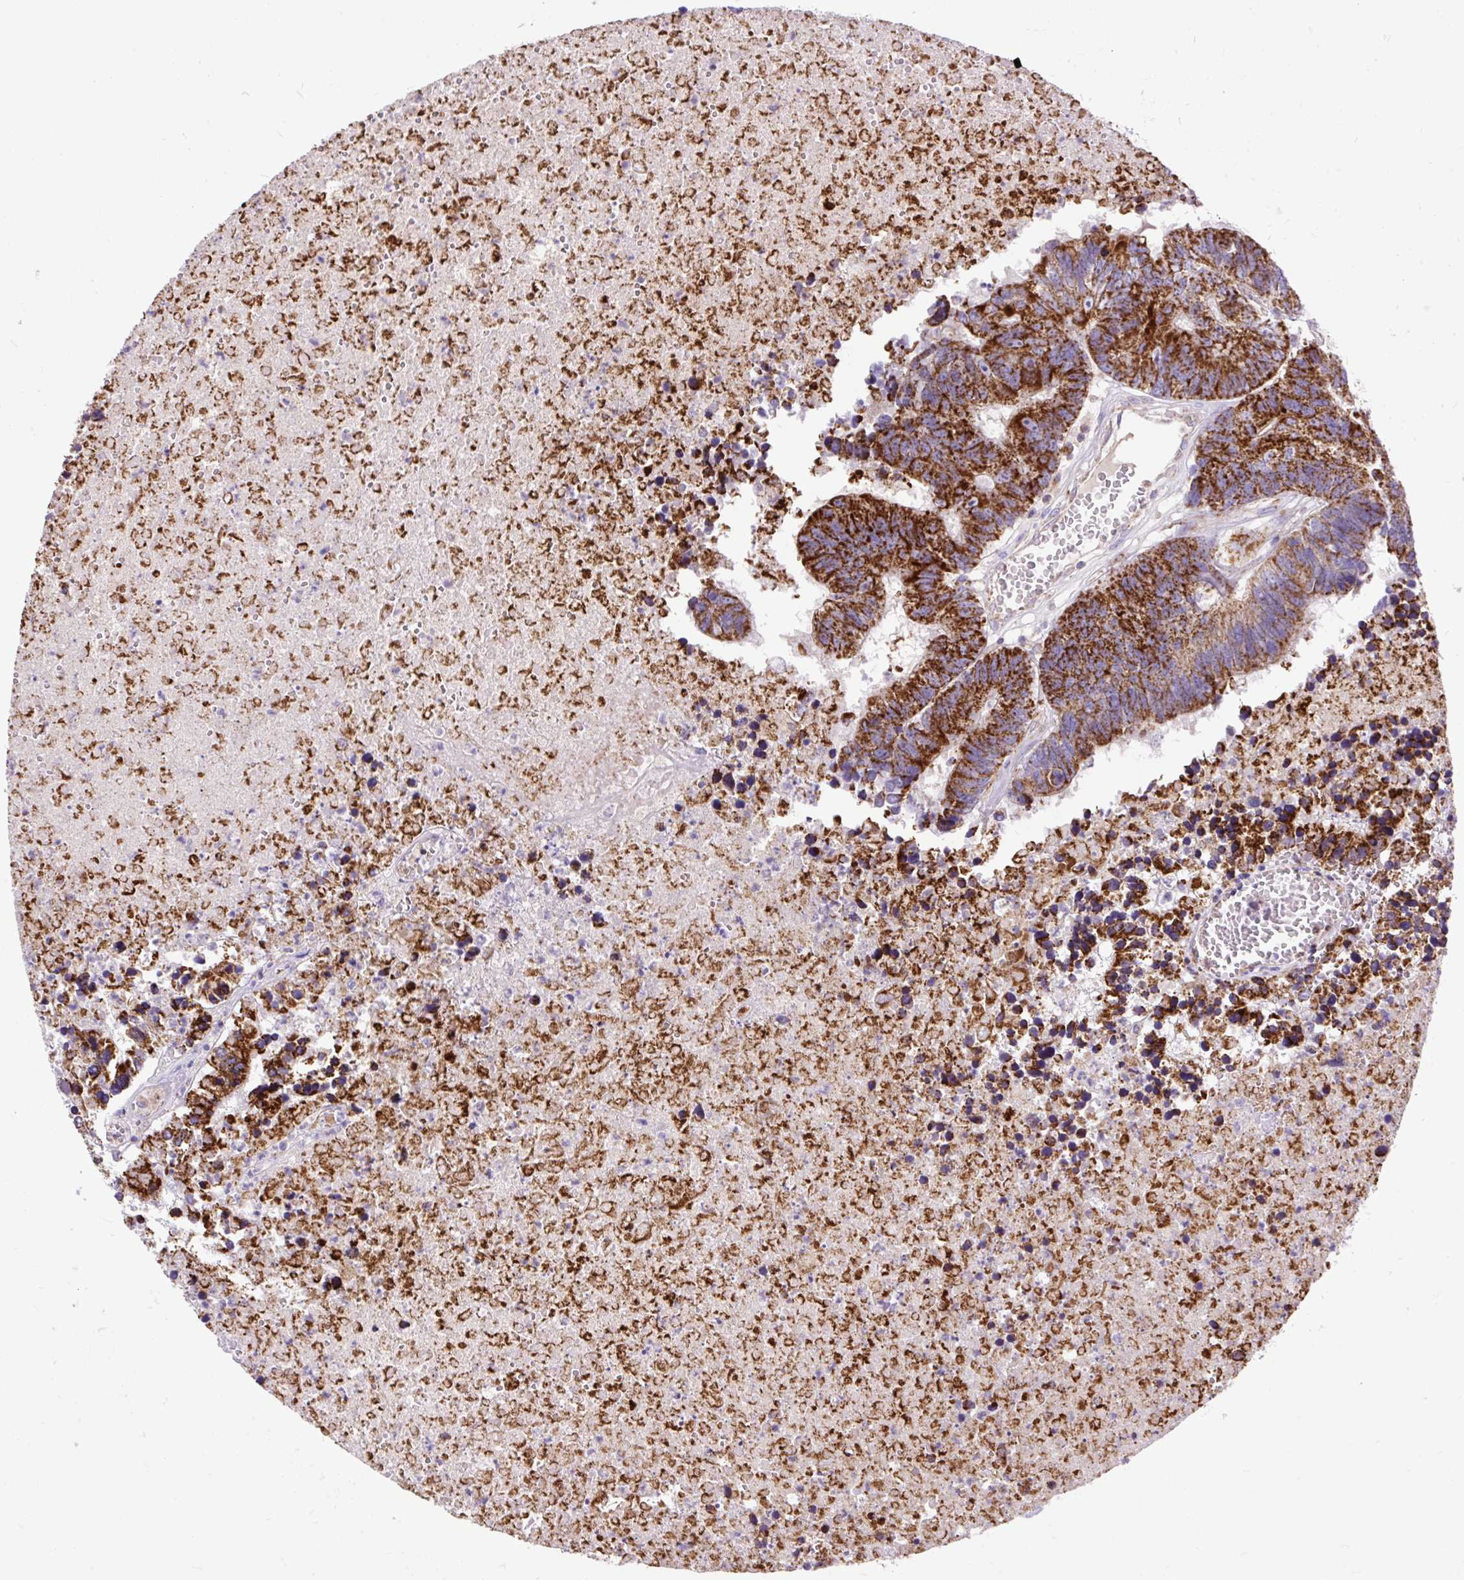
{"staining": {"intensity": "strong", "quantity": ">75%", "location": "cytoplasmic/membranous"}, "tissue": "colorectal cancer", "cell_type": "Tumor cells", "image_type": "cancer", "snomed": [{"axis": "morphology", "description": "Adenocarcinoma, NOS"}, {"axis": "topography", "description": "Colon"}], "caption": "Protein staining of colorectal adenocarcinoma tissue exhibits strong cytoplasmic/membranous staining in approximately >75% of tumor cells.", "gene": "TOMM40", "patient": {"sex": "female", "age": 48}}